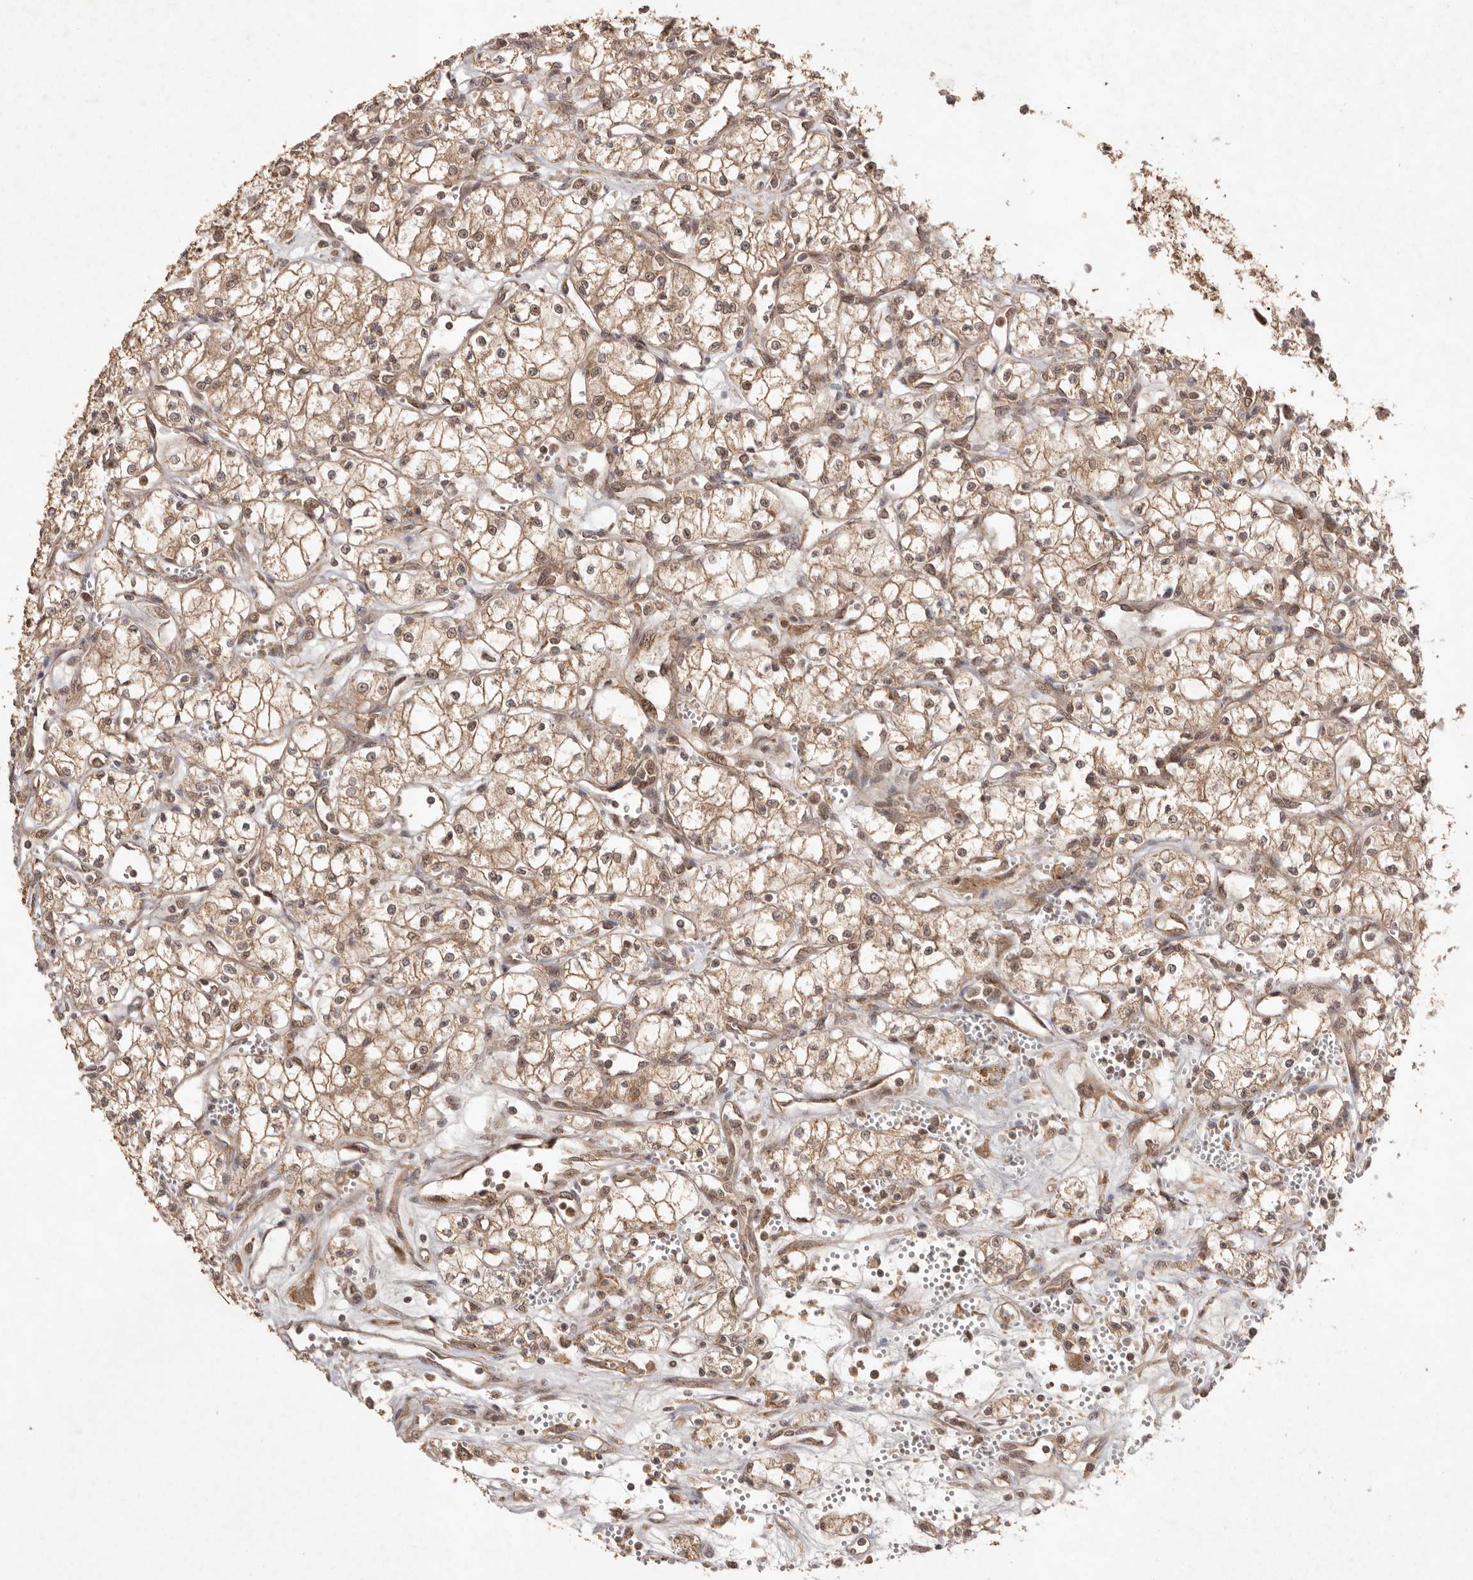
{"staining": {"intensity": "weak", "quantity": ">75%", "location": "cytoplasmic/membranous,nuclear"}, "tissue": "renal cancer", "cell_type": "Tumor cells", "image_type": "cancer", "snomed": [{"axis": "morphology", "description": "Adenocarcinoma, NOS"}, {"axis": "topography", "description": "Kidney"}], "caption": "Renal cancer (adenocarcinoma) stained for a protein demonstrates weak cytoplasmic/membranous and nuclear positivity in tumor cells.", "gene": "TARS2", "patient": {"sex": "male", "age": 59}}